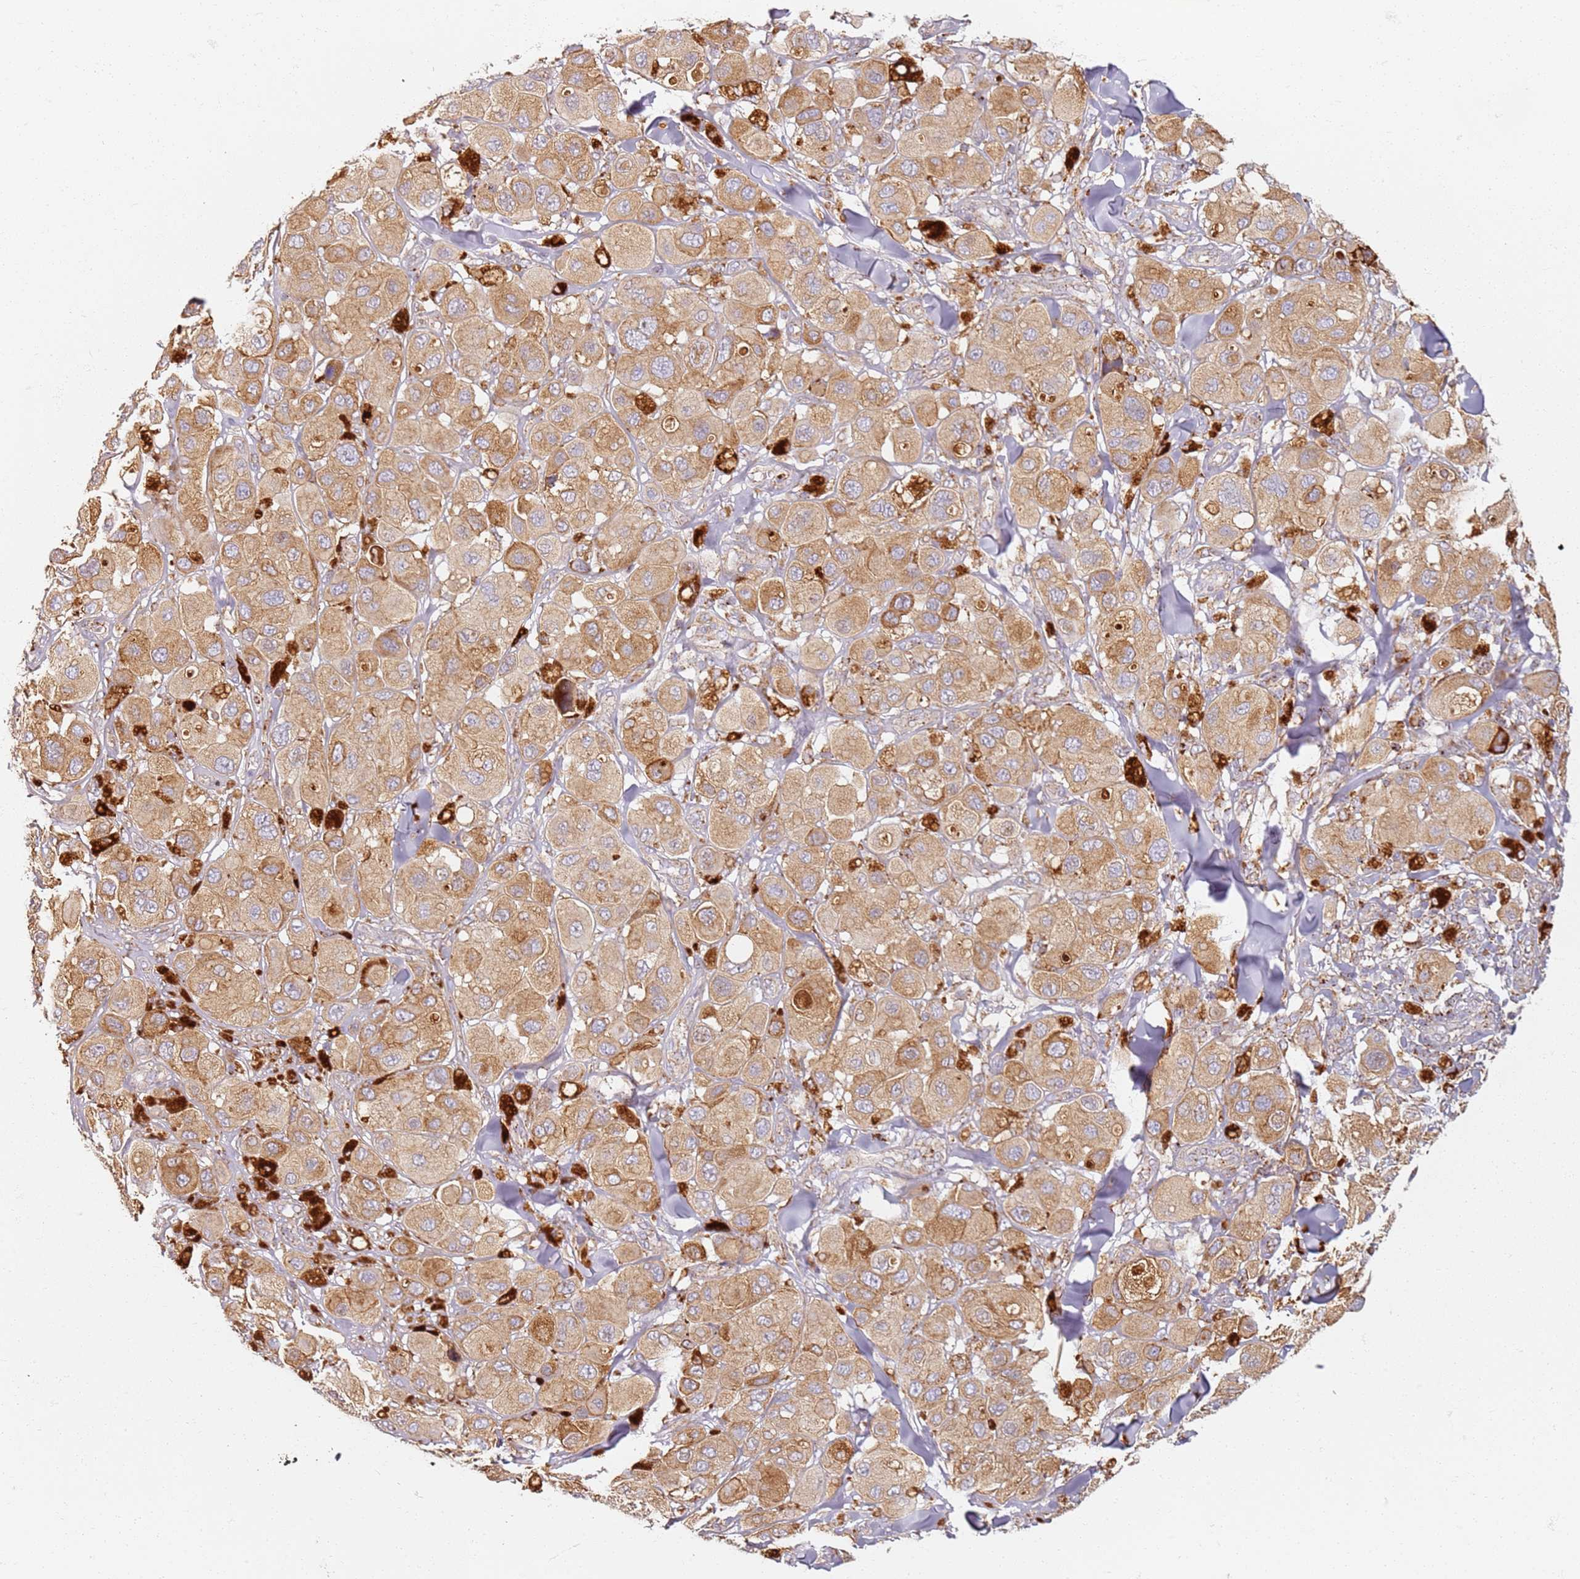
{"staining": {"intensity": "moderate", "quantity": ">75%", "location": "cytoplasmic/membranous"}, "tissue": "melanoma", "cell_type": "Tumor cells", "image_type": "cancer", "snomed": [{"axis": "morphology", "description": "Malignant melanoma, Metastatic site"}, {"axis": "topography", "description": "Skin"}], "caption": "This photomicrograph shows malignant melanoma (metastatic site) stained with immunohistochemistry (IHC) to label a protein in brown. The cytoplasmic/membranous of tumor cells show moderate positivity for the protein. Nuclei are counter-stained blue.", "gene": "PROKR2", "patient": {"sex": "male", "age": 41}}